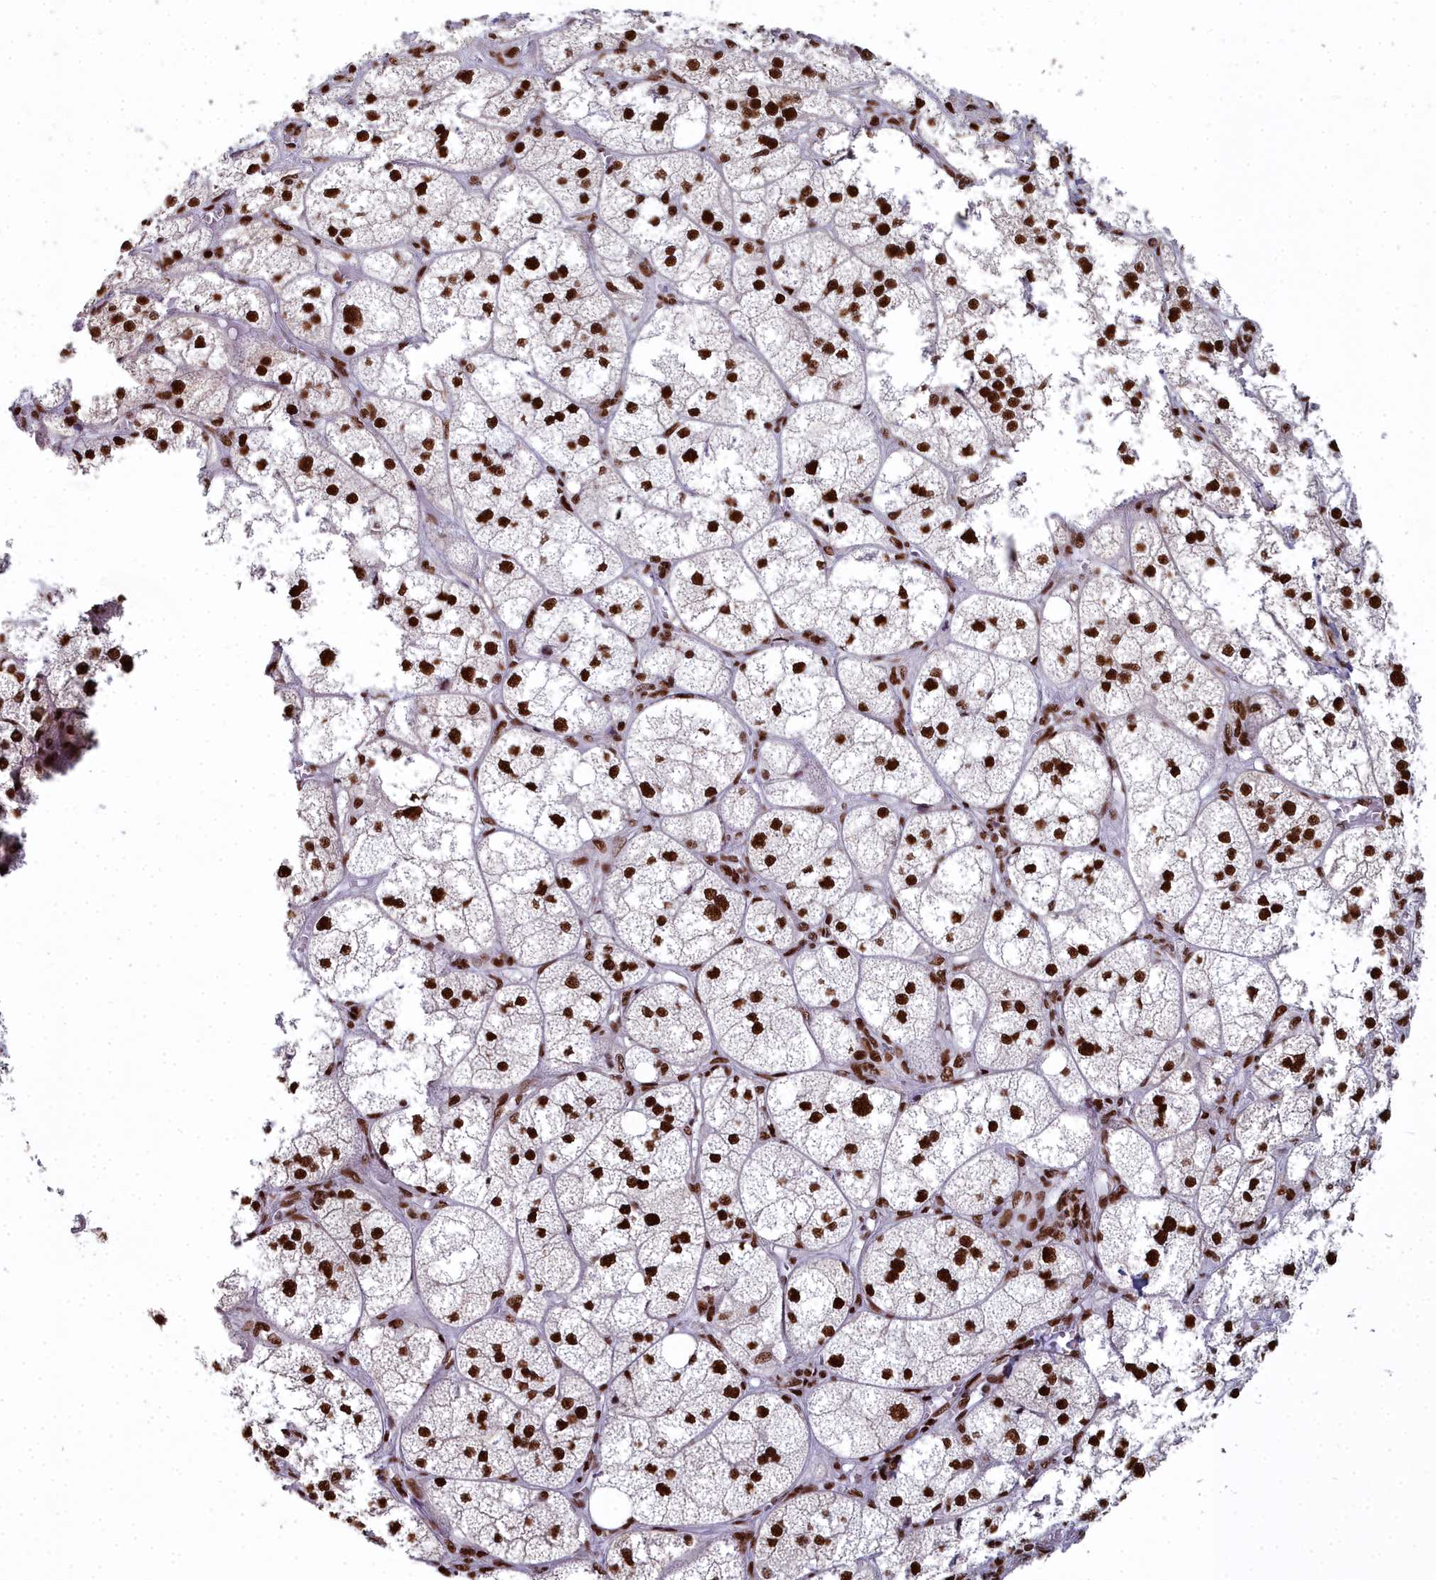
{"staining": {"intensity": "strong", "quantity": ">75%", "location": "nuclear"}, "tissue": "adrenal gland", "cell_type": "Glandular cells", "image_type": "normal", "snomed": [{"axis": "morphology", "description": "Normal tissue, NOS"}, {"axis": "topography", "description": "Adrenal gland"}], "caption": "Protein expression analysis of normal human adrenal gland reveals strong nuclear positivity in approximately >75% of glandular cells. The staining is performed using DAB (3,3'-diaminobenzidine) brown chromogen to label protein expression. The nuclei are counter-stained blue using hematoxylin.", "gene": "SF3B3", "patient": {"sex": "female", "age": 61}}